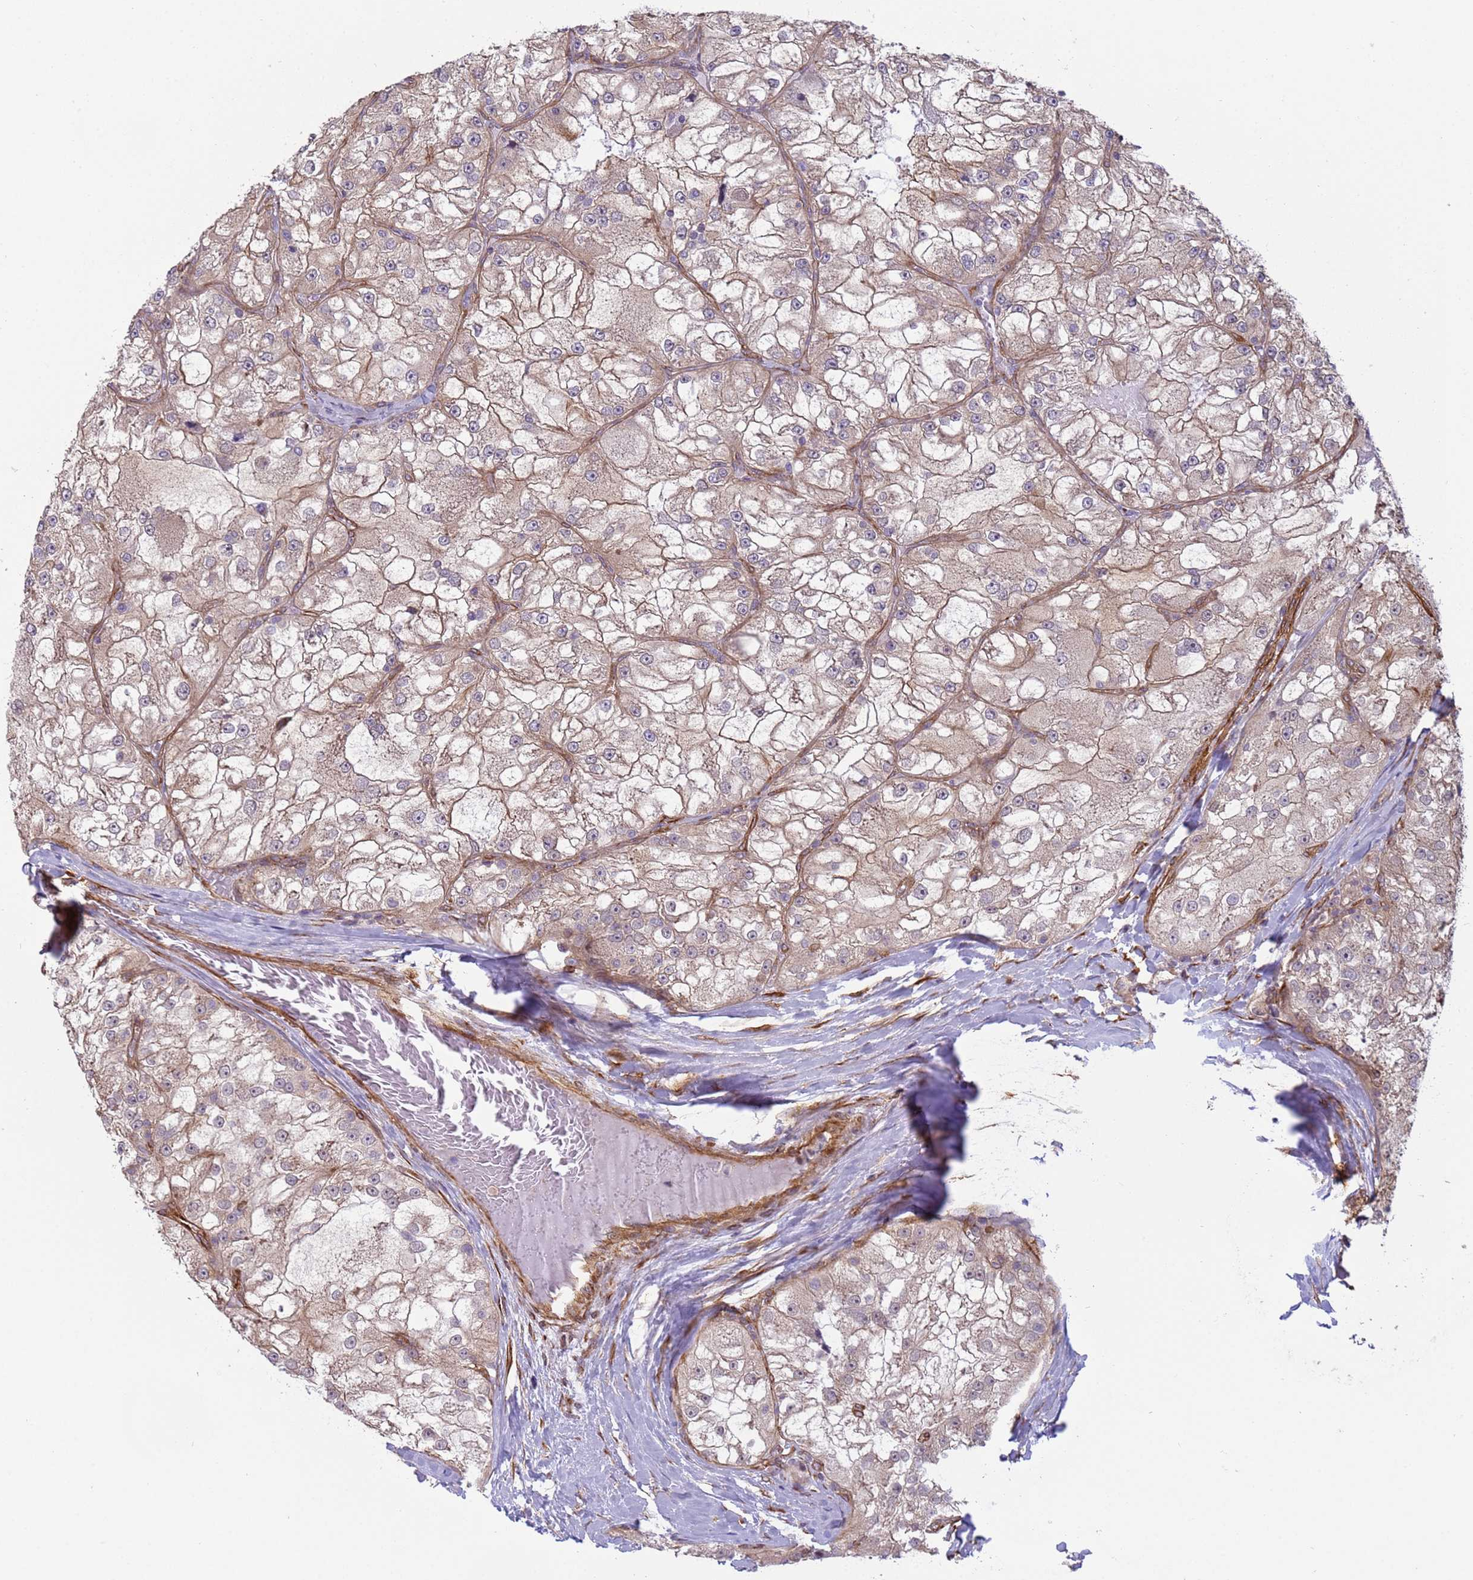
{"staining": {"intensity": "weak", "quantity": ">75%", "location": "cytoplasmic/membranous"}, "tissue": "renal cancer", "cell_type": "Tumor cells", "image_type": "cancer", "snomed": [{"axis": "morphology", "description": "Adenocarcinoma, NOS"}, {"axis": "topography", "description": "Kidney"}], "caption": "Adenocarcinoma (renal) stained with DAB (3,3'-diaminobenzidine) immunohistochemistry (IHC) shows low levels of weak cytoplasmic/membranous positivity in about >75% of tumor cells.", "gene": "ITGB4", "patient": {"sex": "female", "age": 72}}